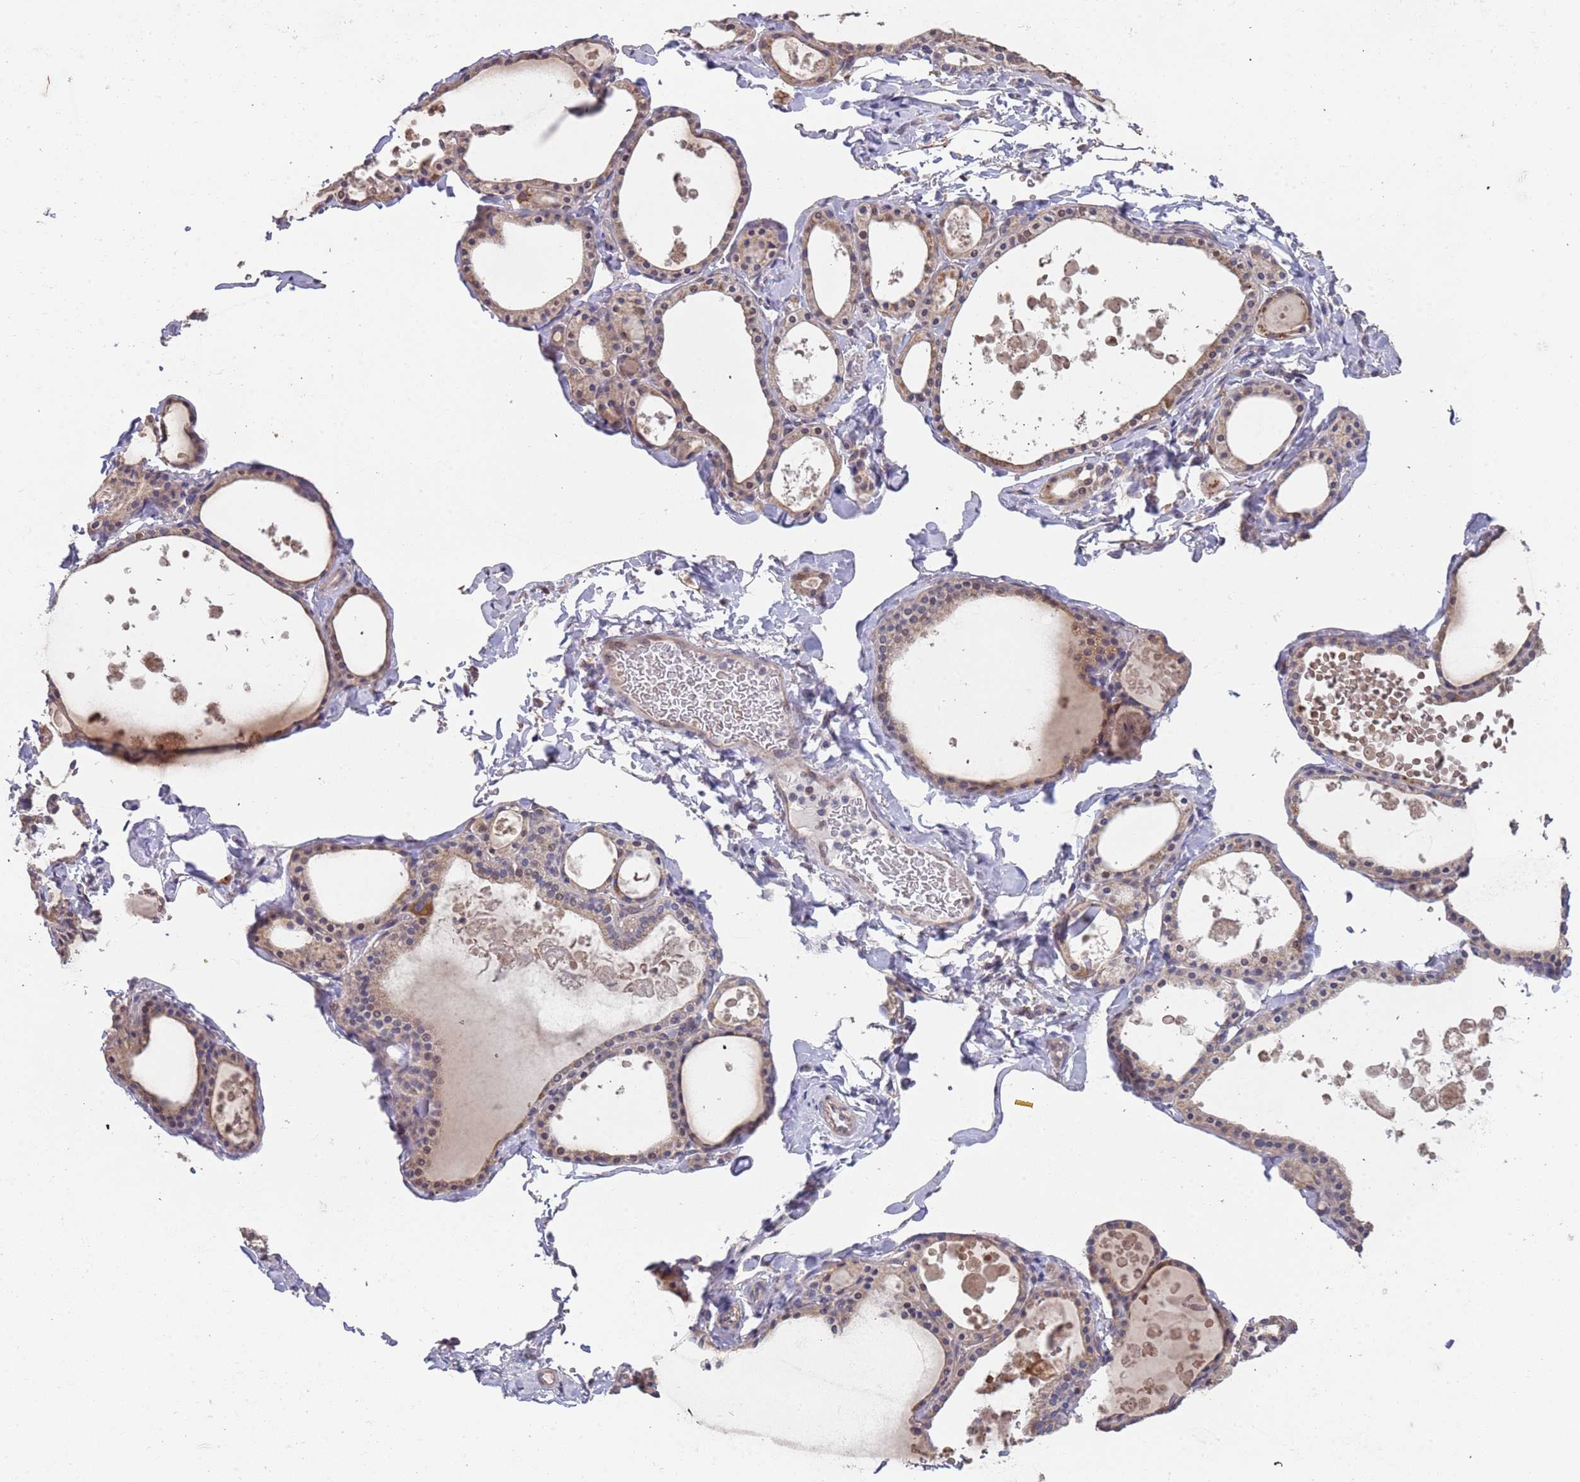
{"staining": {"intensity": "weak", "quantity": "<25%", "location": "cytoplasmic/membranous"}, "tissue": "thyroid gland", "cell_type": "Glandular cells", "image_type": "normal", "snomed": [{"axis": "morphology", "description": "Normal tissue, NOS"}, {"axis": "topography", "description": "Thyroid gland"}], "caption": "Thyroid gland was stained to show a protein in brown. There is no significant staining in glandular cells. Brightfield microscopy of IHC stained with DAB (brown) and hematoxylin (blue), captured at high magnification.", "gene": "TMEM64", "patient": {"sex": "male", "age": 56}}